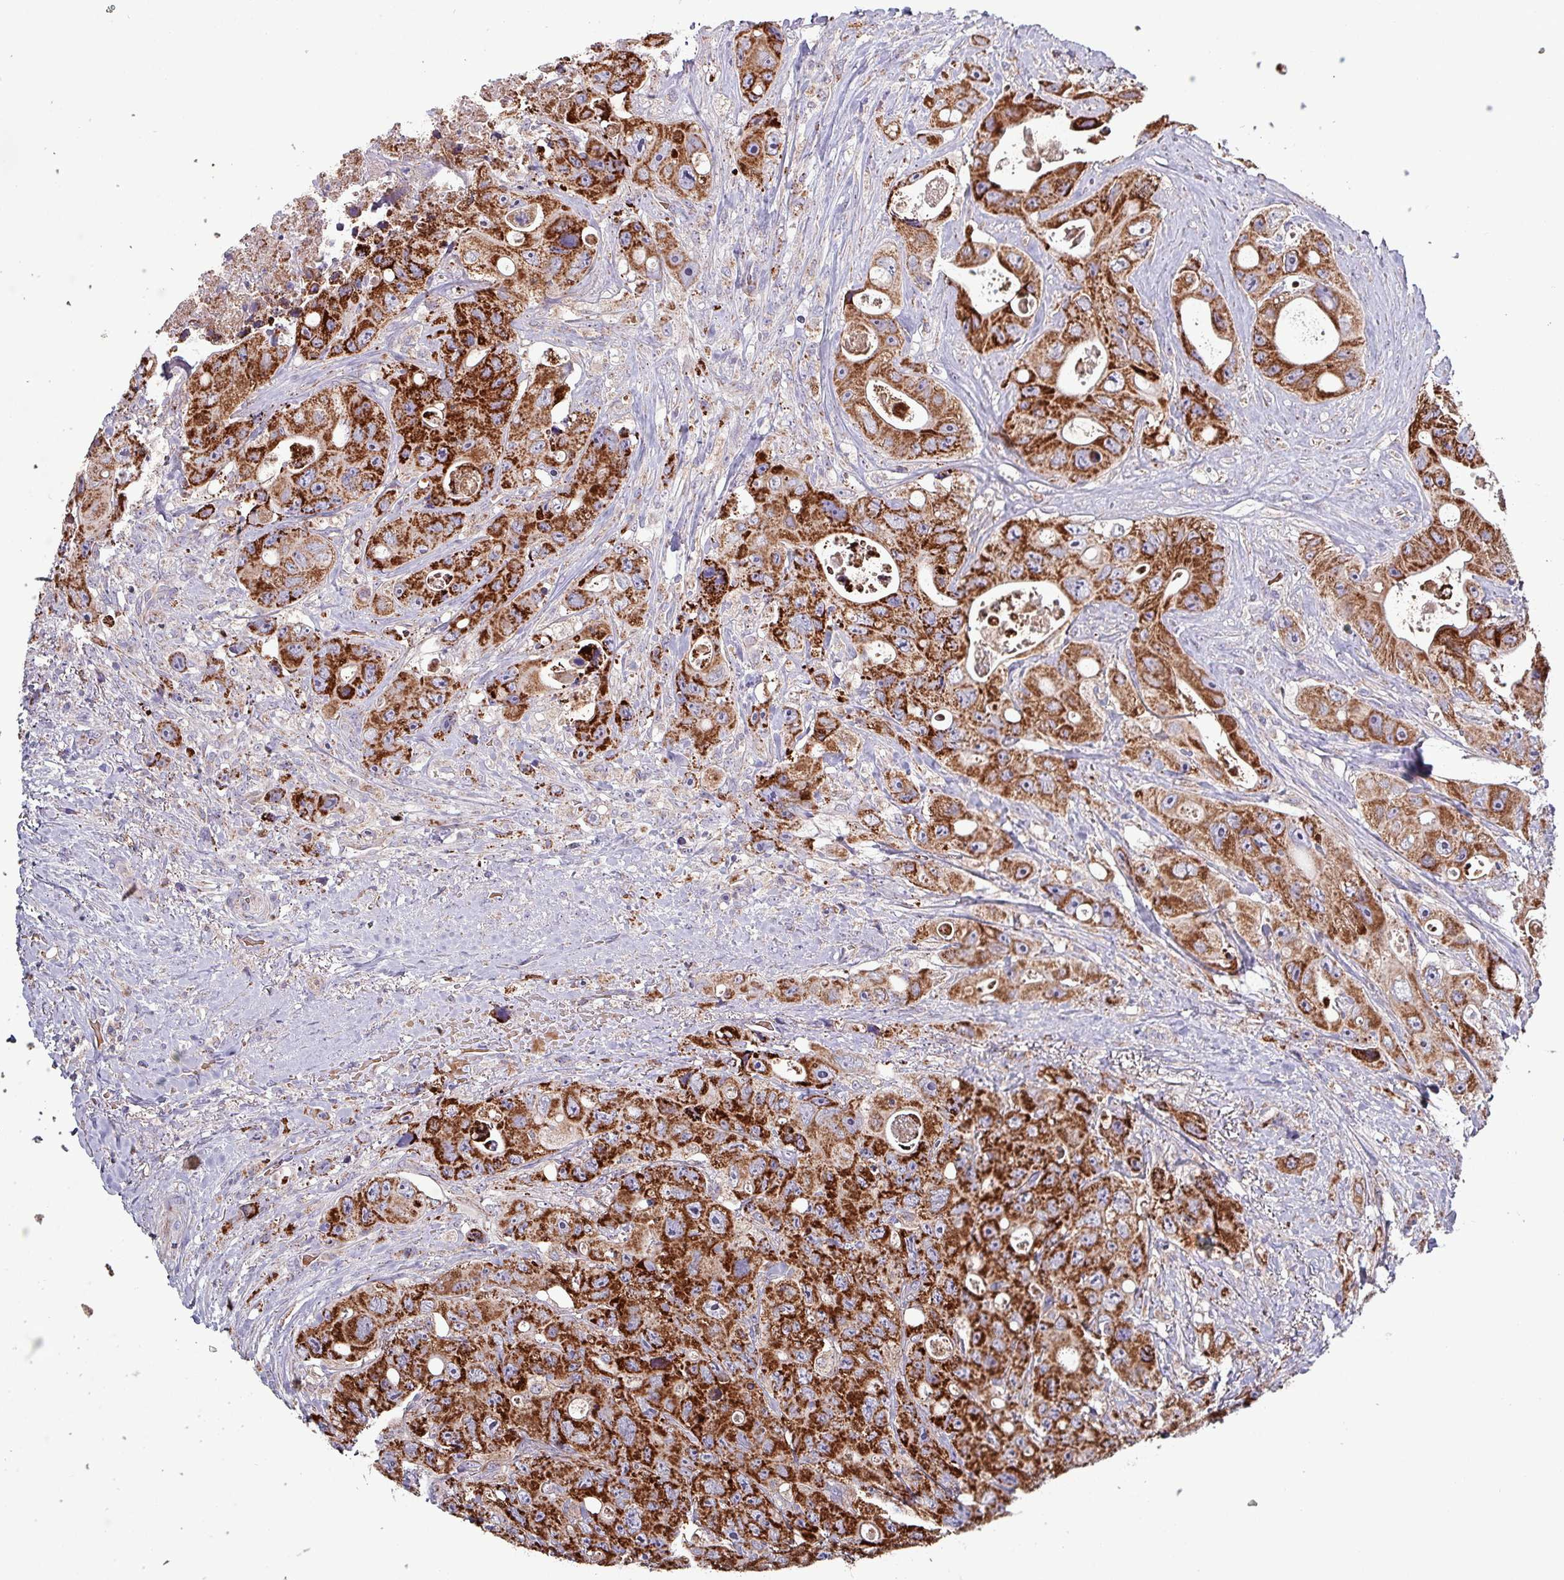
{"staining": {"intensity": "strong", "quantity": ">75%", "location": "cytoplasmic/membranous"}, "tissue": "colorectal cancer", "cell_type": "Tumor cells", "image_type": "cancer", "snomed": [{"axis": "morphology", "description": "Adenocarcinoma, NOS"}, {"axis": "topography", "description": "Colon"}], "caption": "The histopathology image demonstrates immunohistochemical staining of colorectal adenocarcinoma. There is strong cytoplasmic/membranous staining is seen in approximately >75% of tumor cells.", "gene": "ZNF322", "patient": {"sex": "female", "age": 46}}